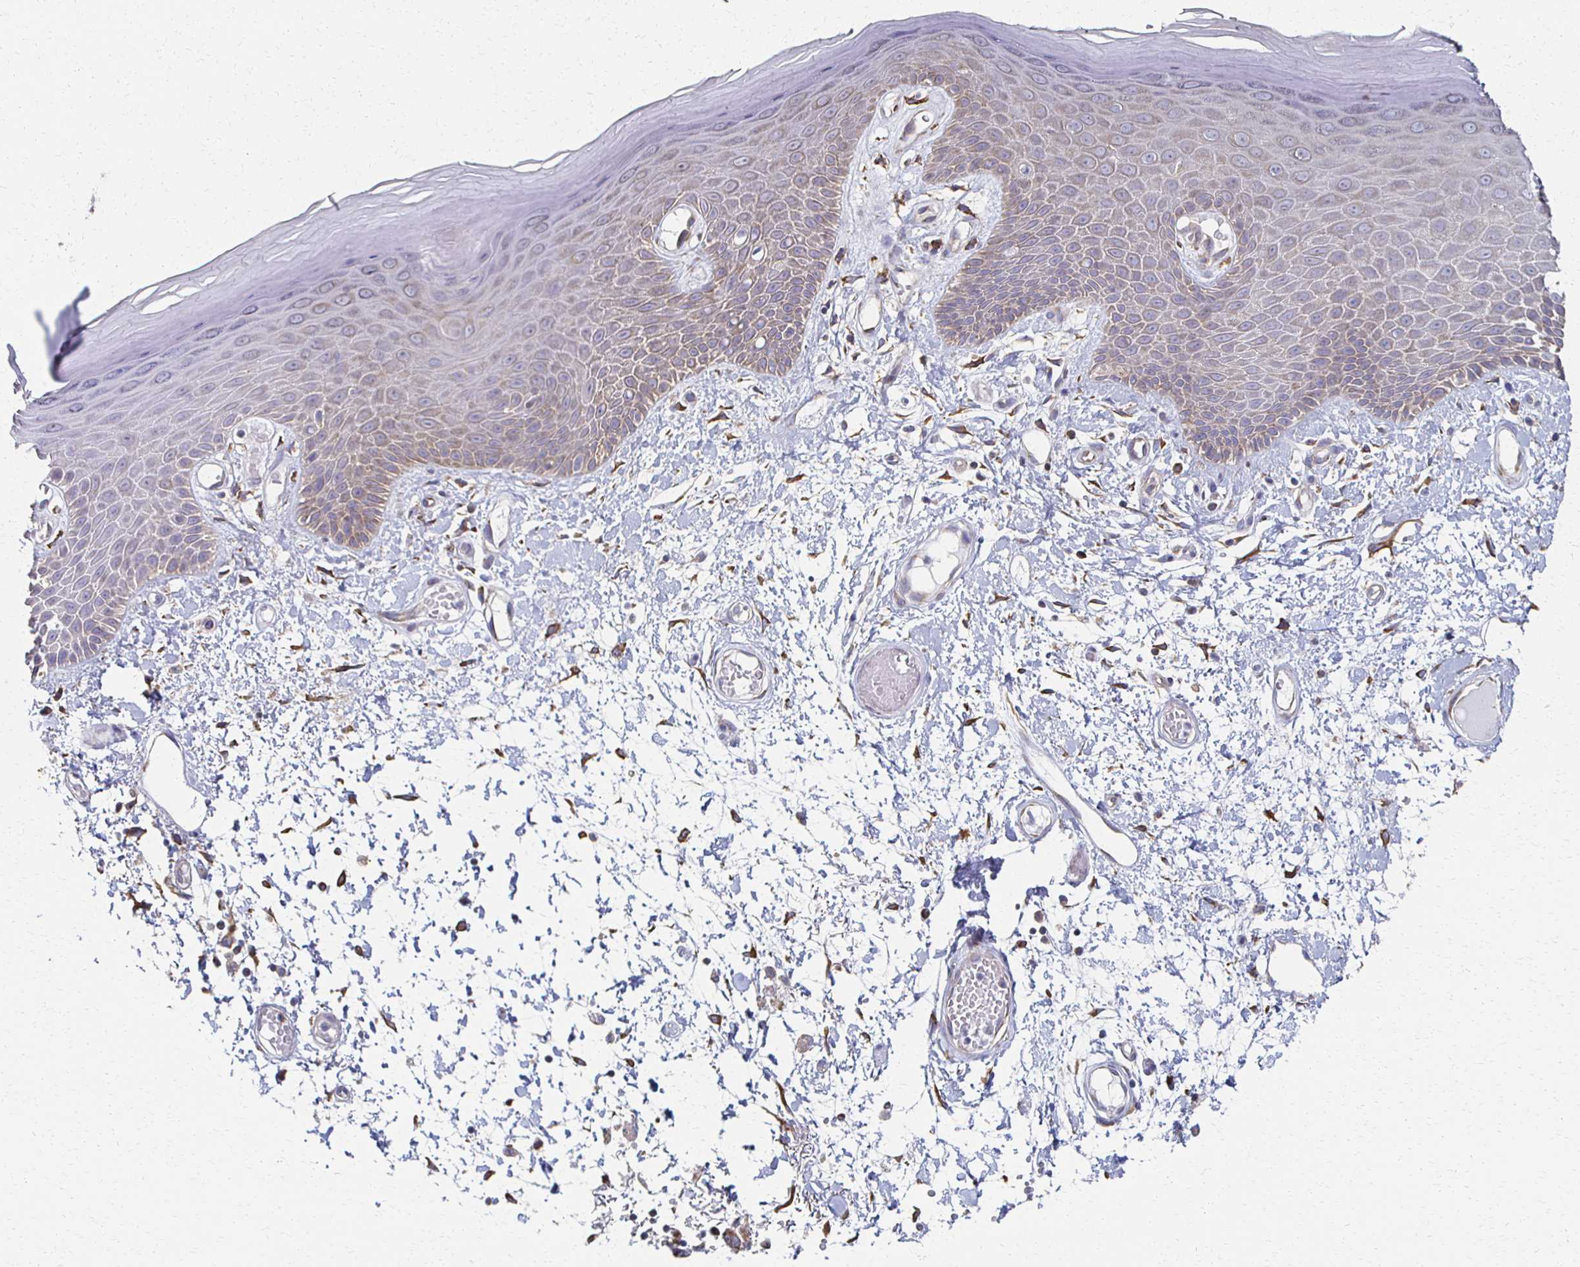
{"staining": {"intensity": "weak", "quantity": "25%-75%", "location": "cytoplasmic/membranous"}, "tissue": "skin", "cell_type": "Epidermal cells", "image_type": "normal", "snomed": [{"axis": "morphology", "description": "Normal tissue, NOS"}, {"axis": "topography", "description": "Anal"}, {"axis": "topography", "description": "Peripheral nerve tissue"}], "caption": "This is a histology image of immunohistochemistry staining of normal skin, which shows weak expression in the cytoplasmic/membranous of epidermal cells.", "gene": "ATP1A3", "patient": {"sex": "male", "age": 78}}